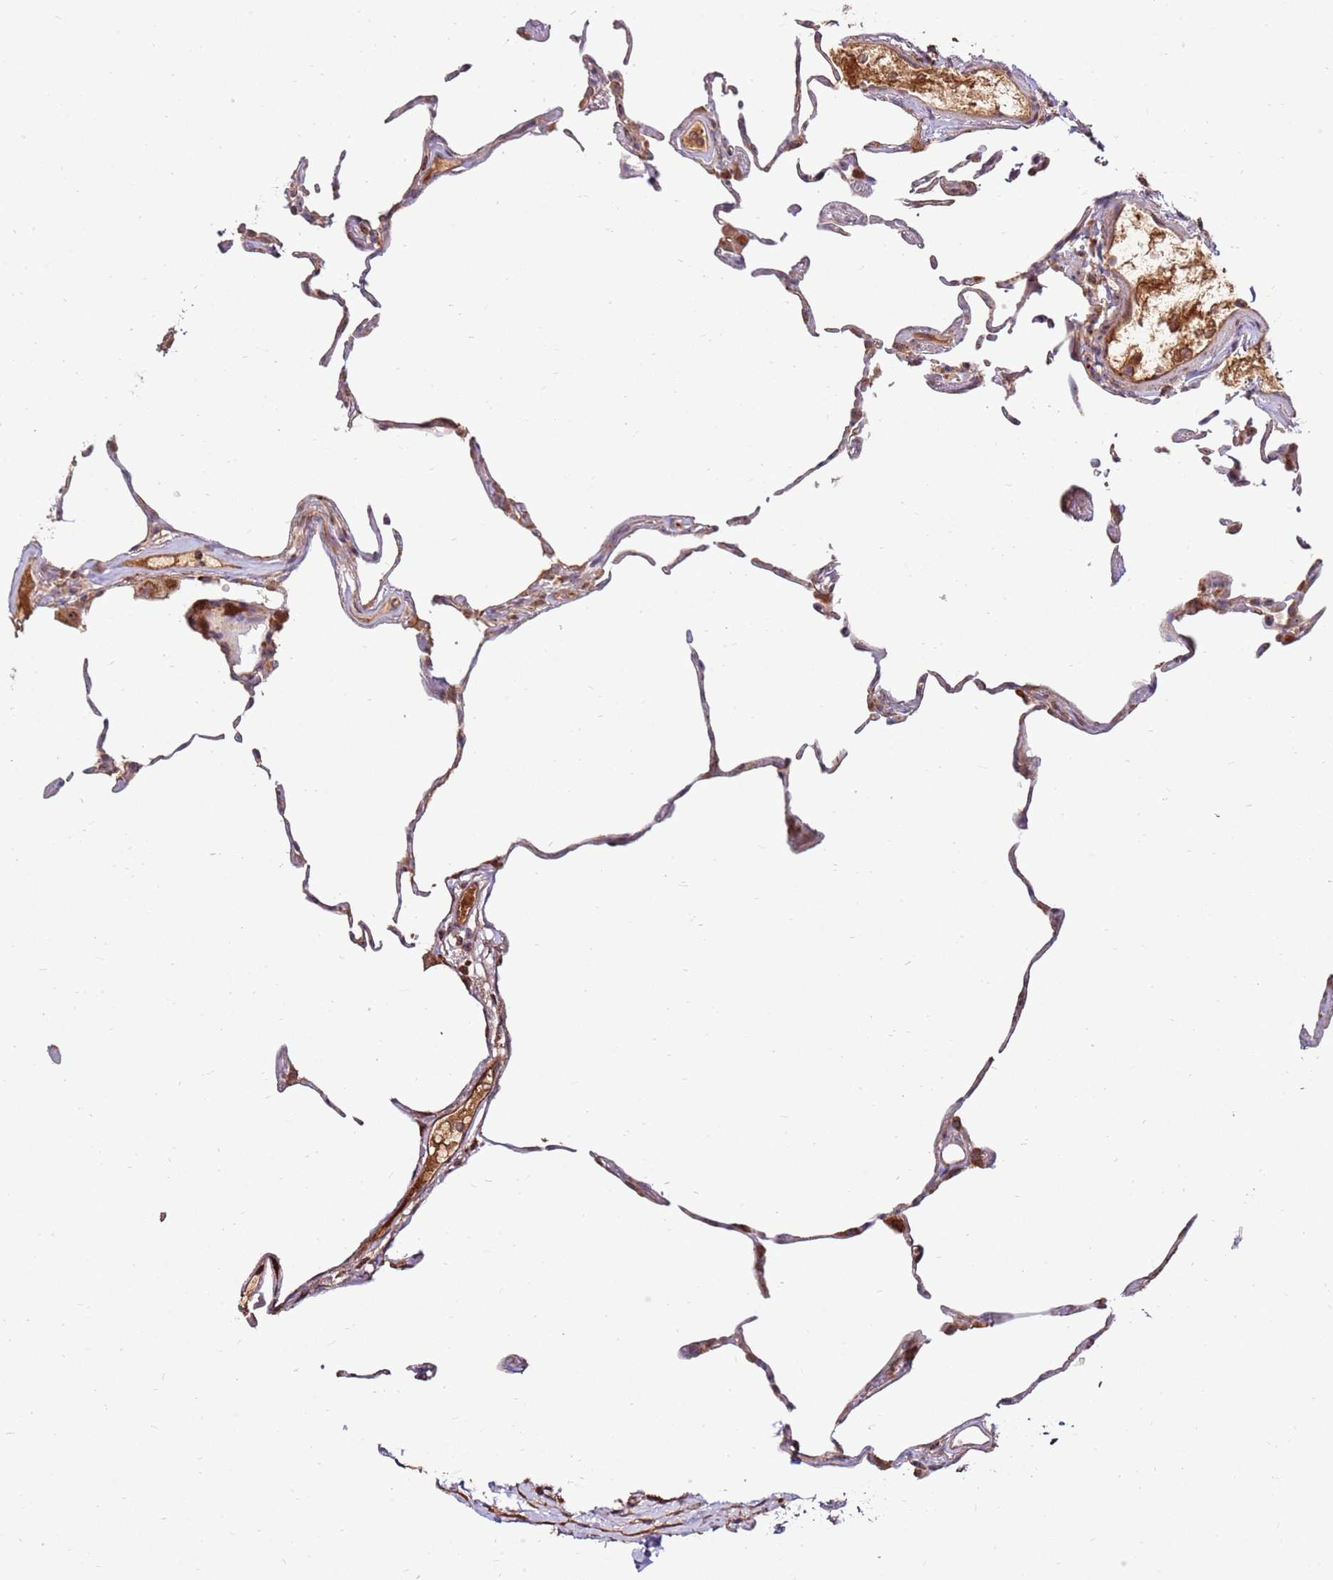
{"staining": {"intensity": "moderate", "quantity": "<25%", "location": "cytoplasmic/membranous"}, "tissue": "lung", "cell_type": "Alveolar cells", "image_type": "normal", "snomed": [{"axis": "morphology", "description": "Normal tissue, NOS"}, {"axis": "topography", "description": "Lung"}], "caption": "The histopathology image displays staining of unremarkable lung, revealing moderate cytoplasmic/membranous protein positivity (brown color) within alveolar cells. The staining was performed using DAB, with brown indicating positive protein expression. Nuclei are stained blue with hematoxylin.", "gene": "KIF25", "patient": {"sex": "female", "age": 57}}